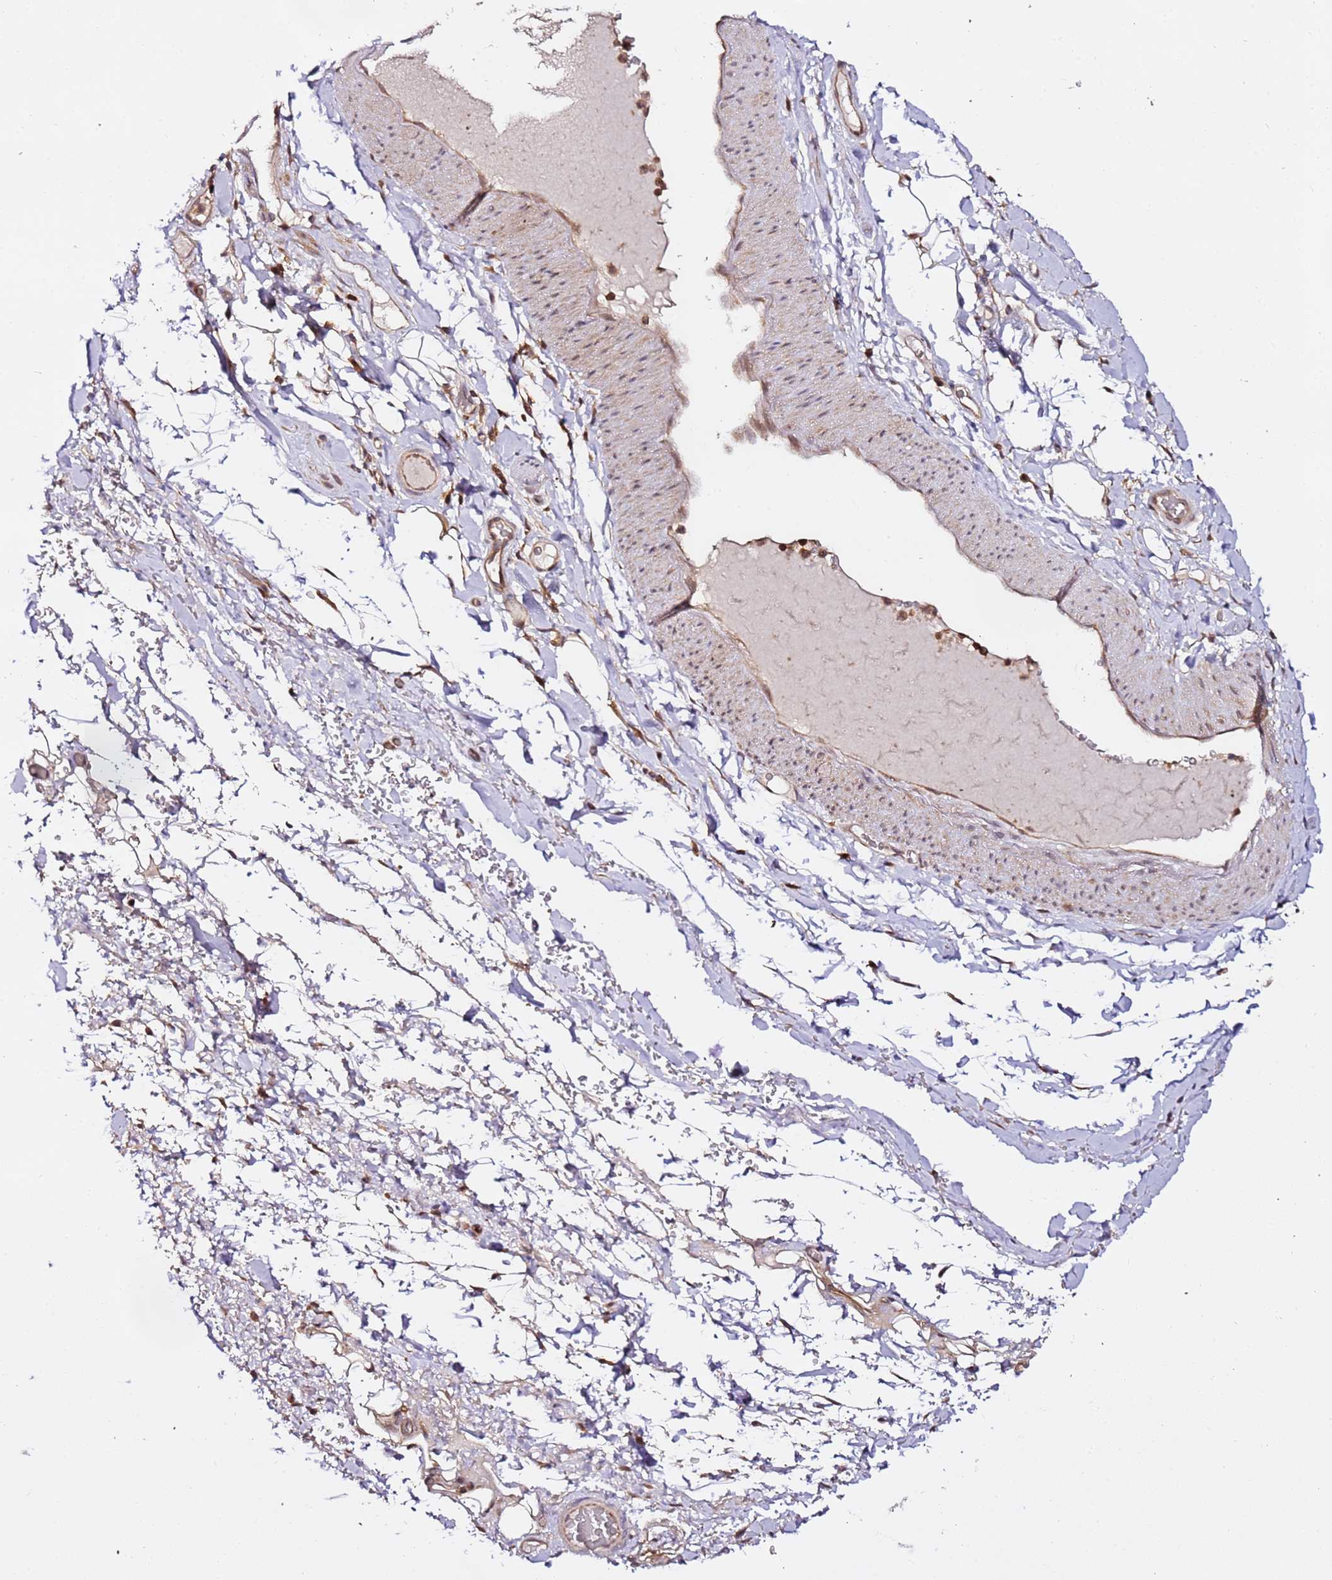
{"staining": {"intensity": "moderate", "quantity": ">75%", "location": "cytoplasmic/membranous"}, "tissue": "adipose tissue", "cell_type": "Adipocytes", "image_type": "normal", "snomed": [{"axis": "morphology", "description": "Normal tissue, NOS"}, {"axis": "morphology", "description": "Adenocarcinoma, NOS"}, {"axis": "topography", "description": "Stomach, upper"}, {"axis": "topography", "description": "Peripheral nerve tissue"}], "caption": "Immunohistochemistry (IHC) image of normal adipose tissue: human adipose tissue stained using immunohistochemistry (IHC) exhibits medium levels of moderate protein expression localized specifically in the cytoplasmic/membranous of adipocytes, appearing as a cytoplasmic/membranous brown color.", "gene": "OR5V1", "patient": {"sex": "male", "age": 62}}